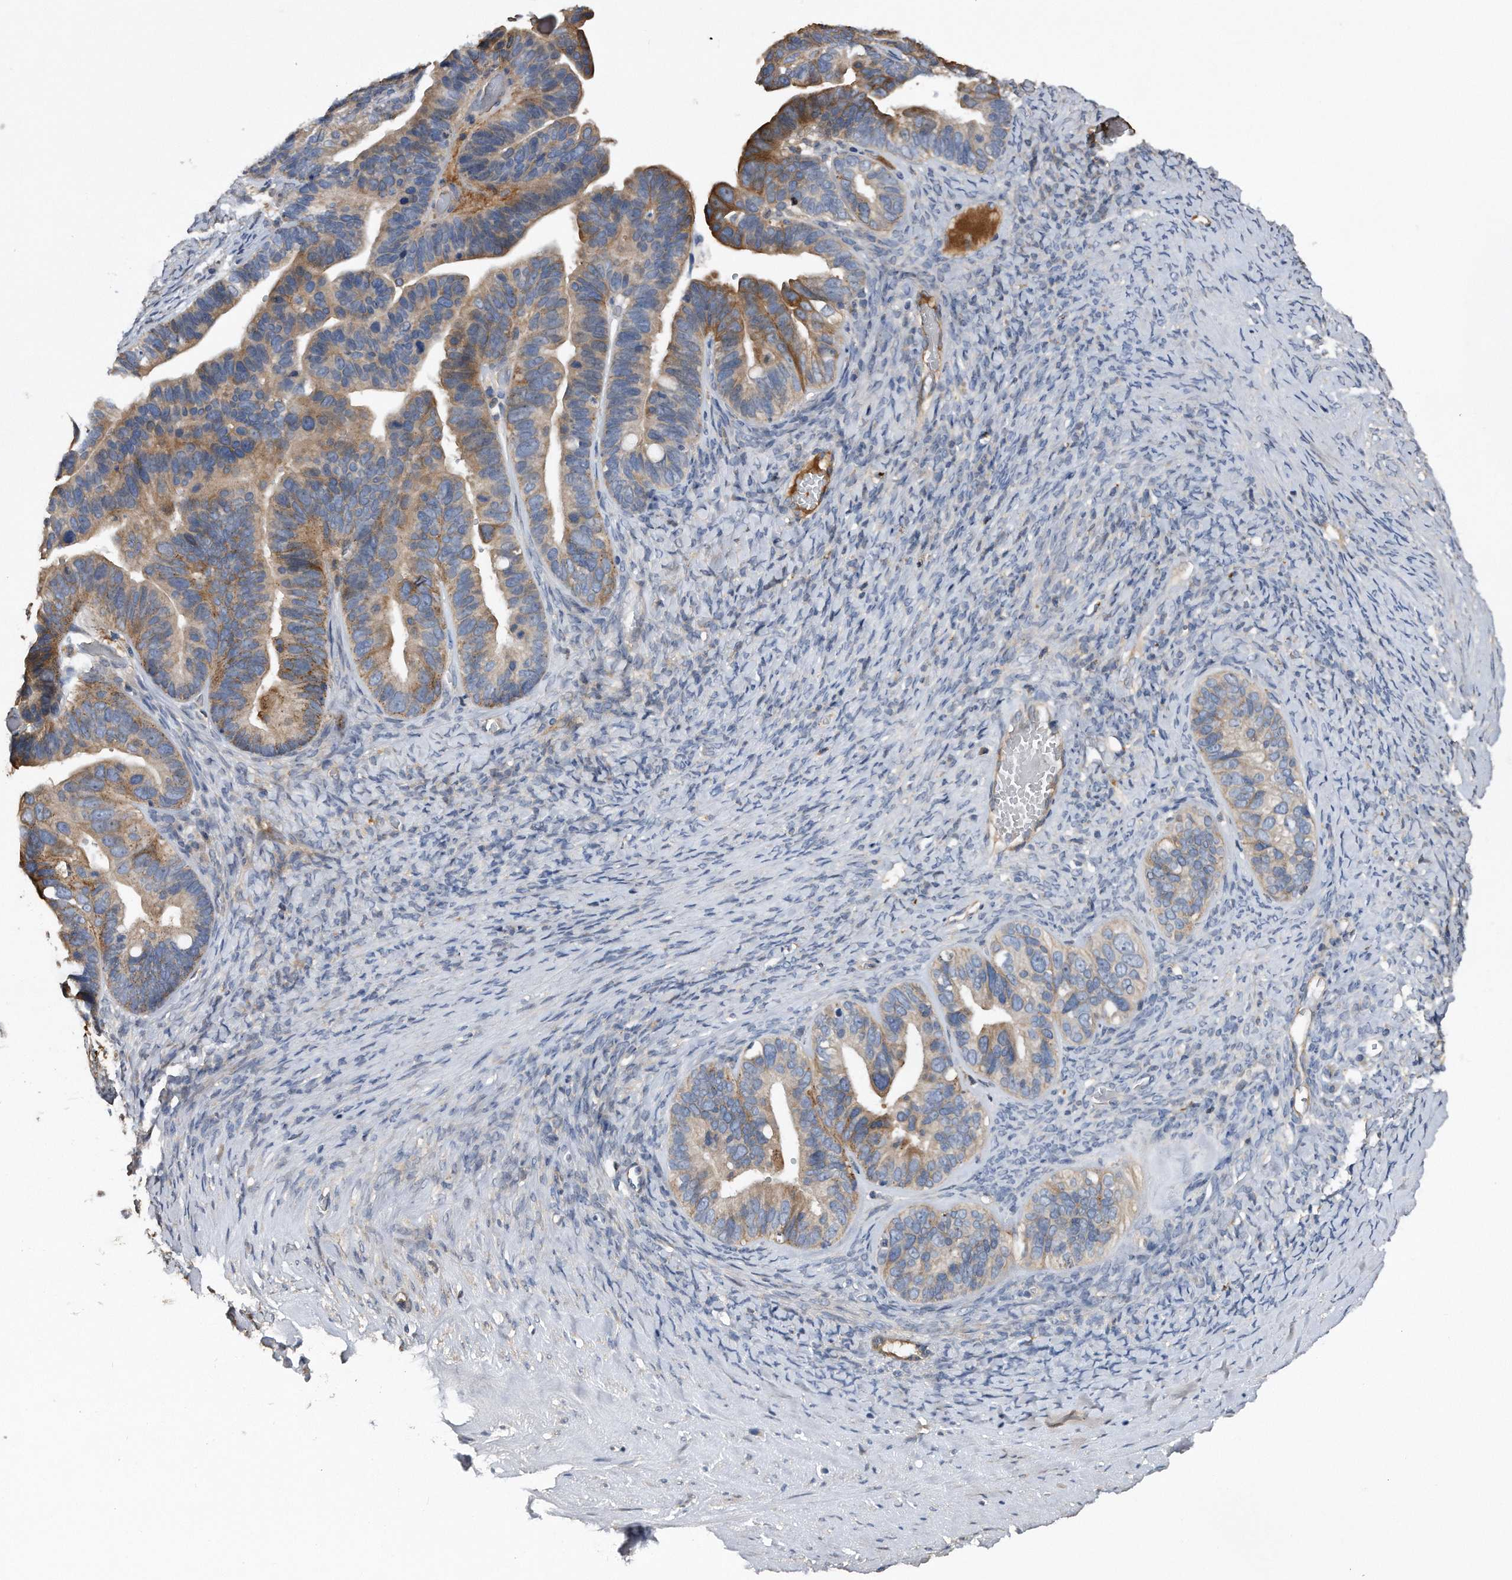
{"staining": {"intensity": "moderate", "quantity": "25%-75%", "location": "cytoplasmic/membranous"}, "tissue": "ovarian cancer", "cell_type": "Tumor cells", "image_type": "cancer", "snomed": [{"axis": "morphology", "description": "Cystadenocarcinoma, serous, NOS"}, {"axis": "topography", "description": "Ovary"}], "caption": "Protein analysis of ovarian serous cystadenocarcinoma tissue demonstrates moderate cytoplasmic/membranous positivity in about 25%-75% of tumor cells. The staining was performed using DAB (3,3'-diaminobenzidine), with brown indicating positive protein expression. Nuclei are stained blue with hematoxylin.", "gene": "KCND3", "patient": {"sex": "female", "age": 56}}